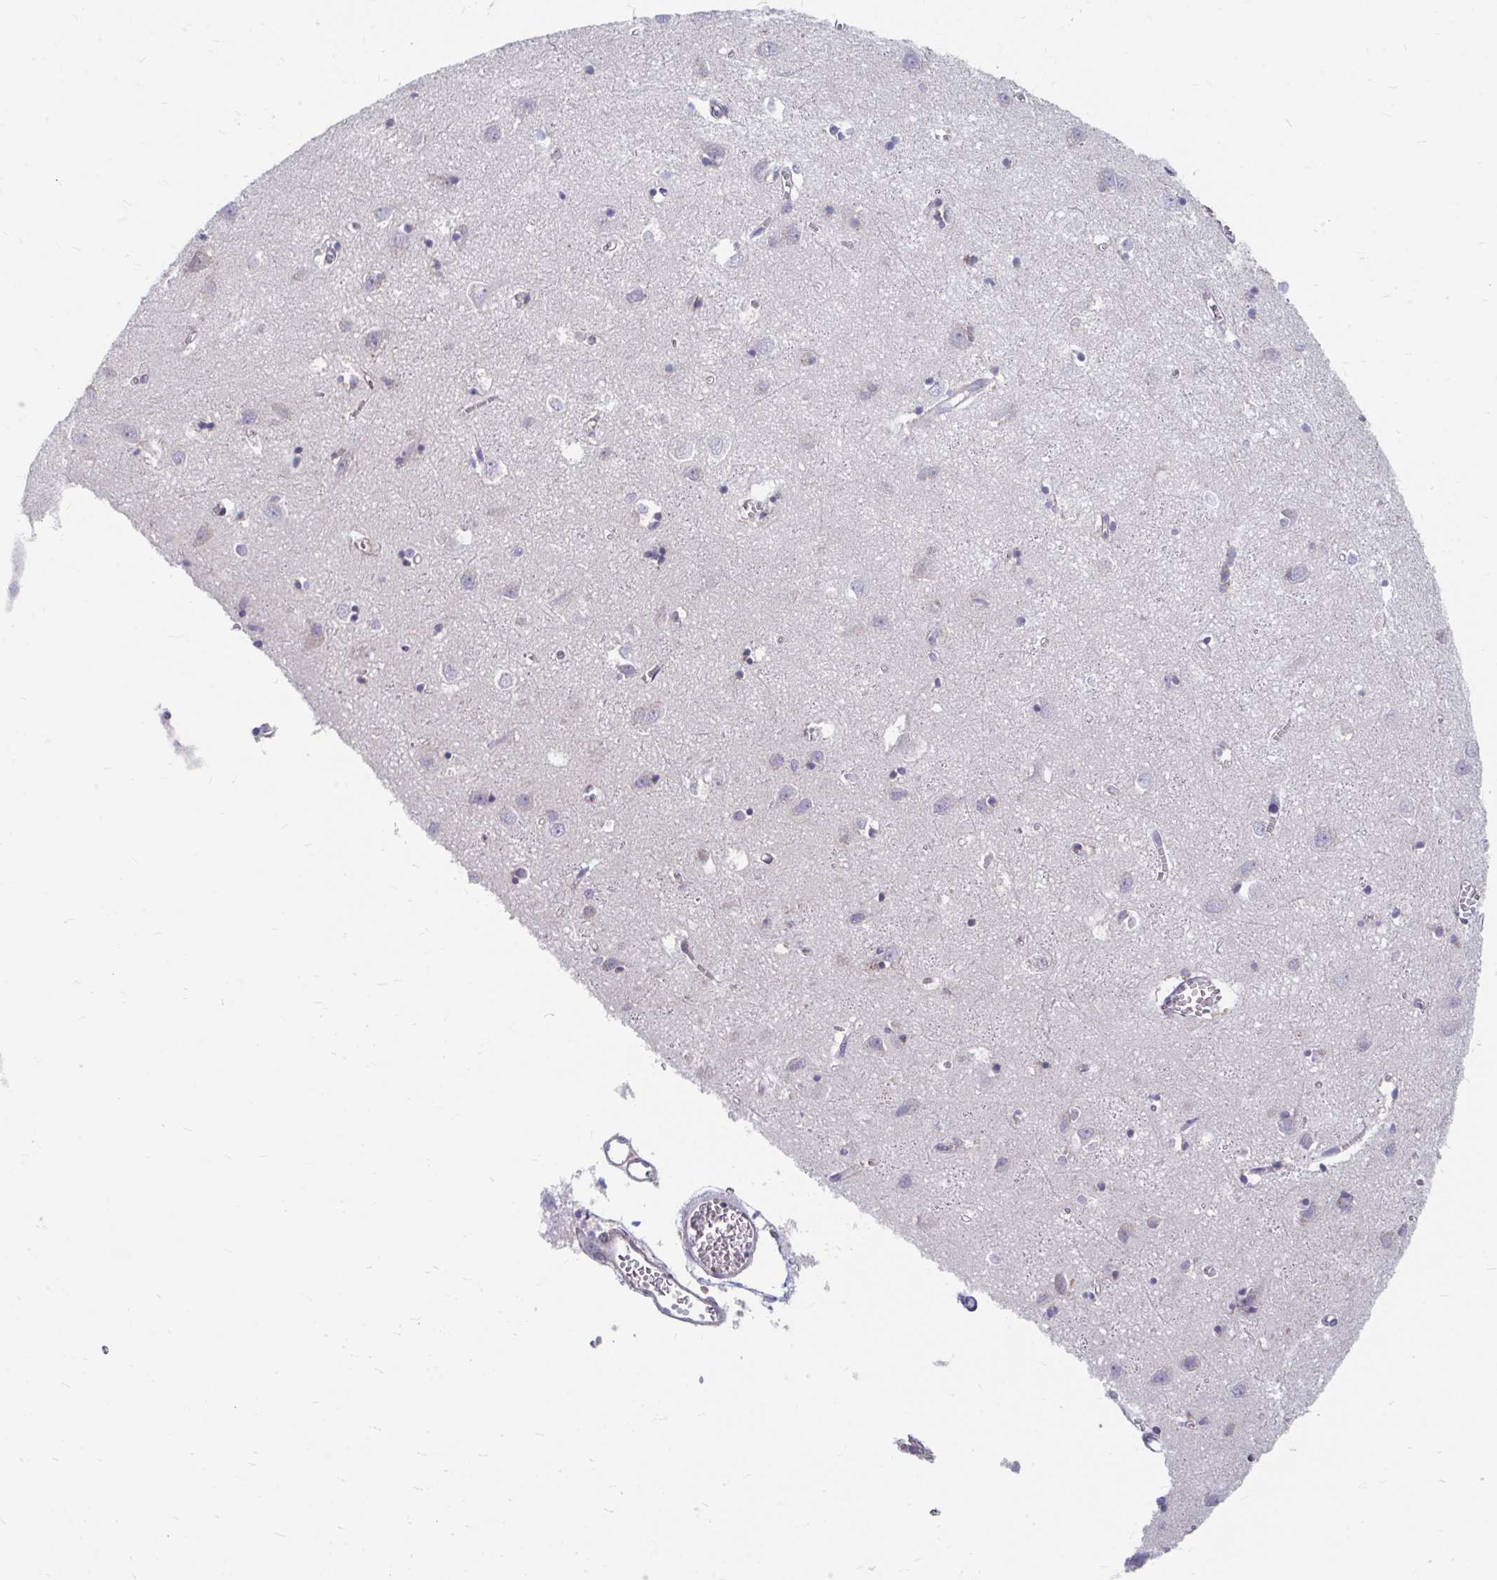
{"staining": {"intensity": "negative", "quantity": "none", "location": "none"}, "tissue": "cerebral cortex", "cell_type": "Endothelial cells", "image_type": "normal", "snomed": [{"axis": "morphology", "description": "Normal tissue, NOS"}, {"axis": "topography", "description": "Cerebral cortex"}], "caption": "Immunohistochemical staining of unremarkable cerebral cortex exhibits no significant staining in endothelial cells. (IHC, brightfield microscopy, high magnification).", "gene": "PABIR3", "patient": {"sex": "male", "age": 70}}